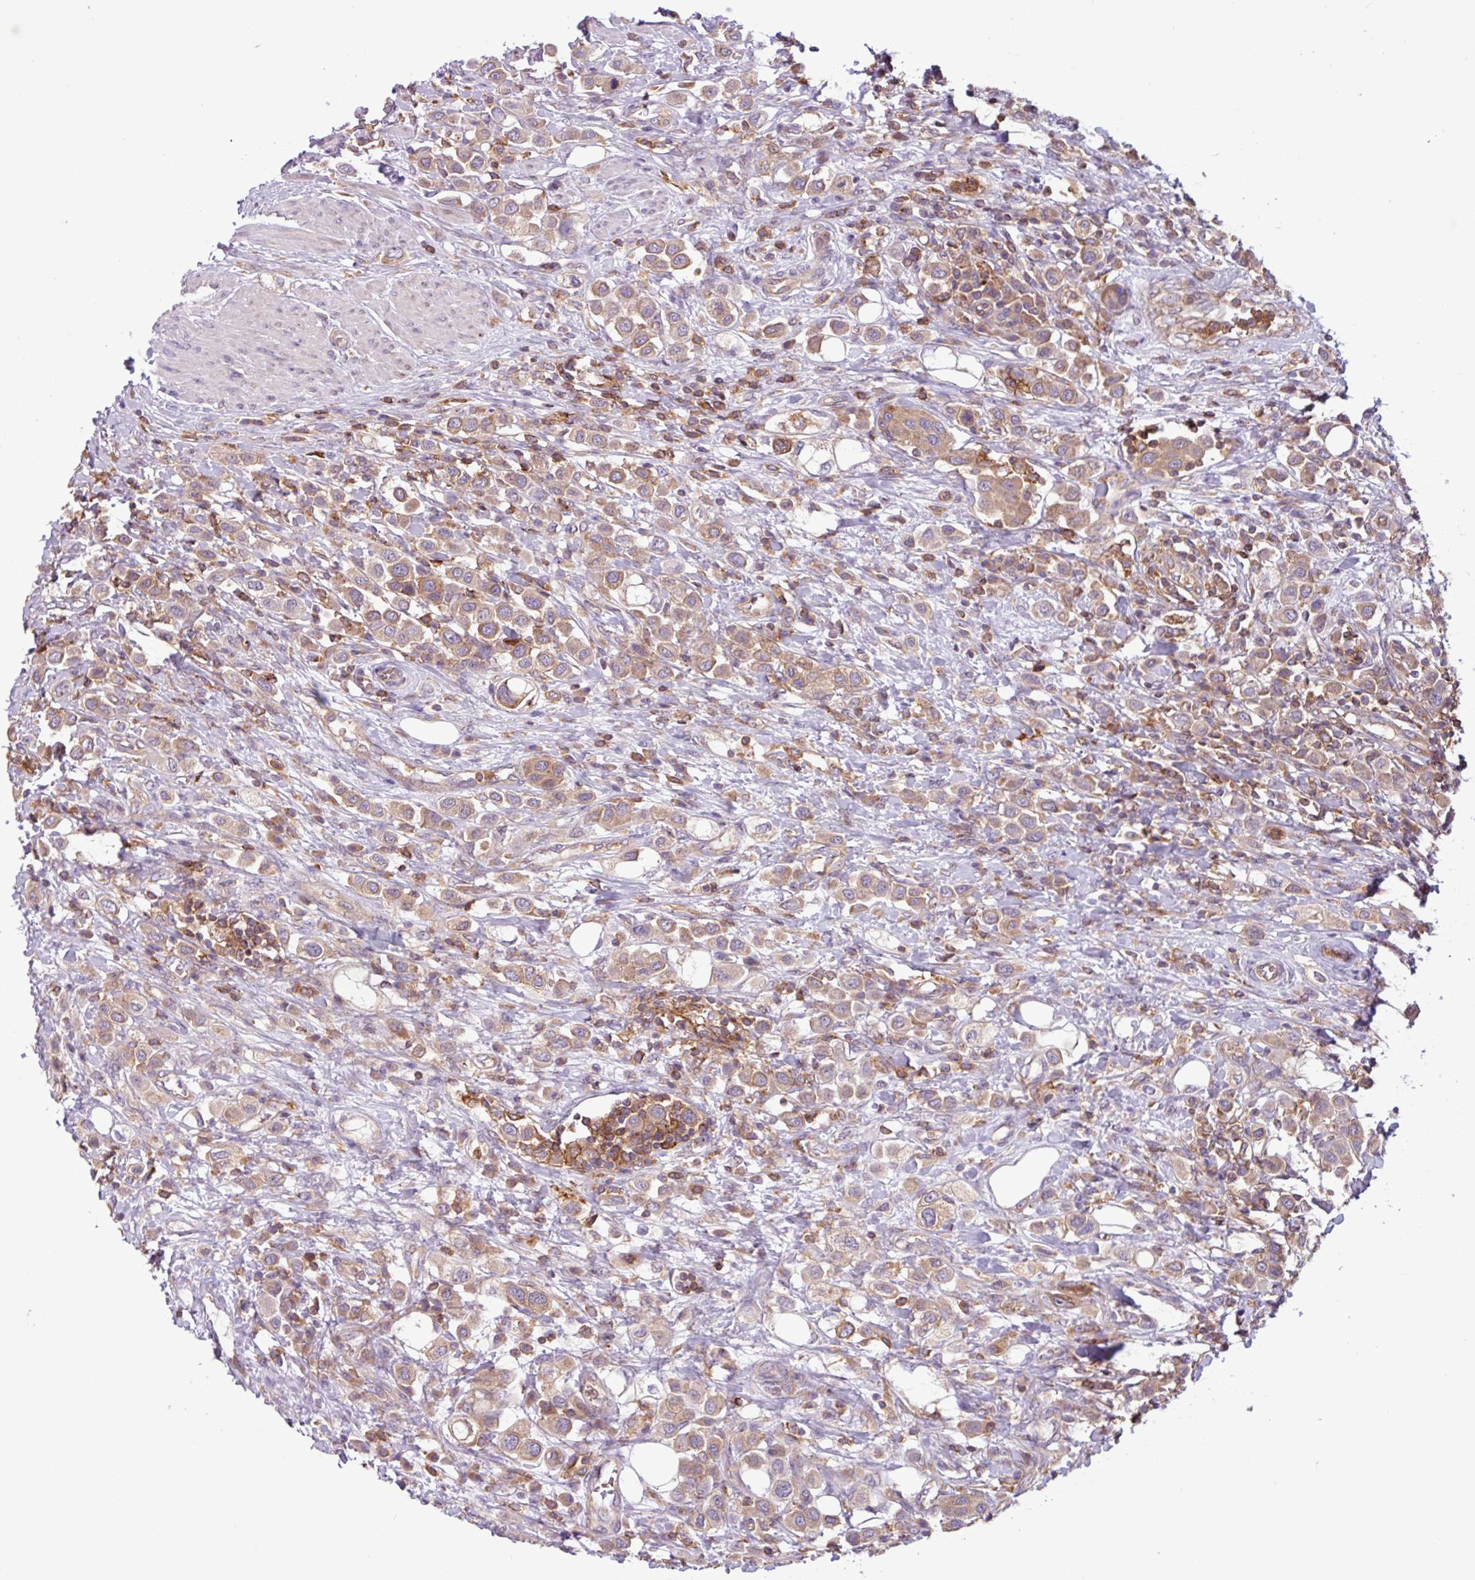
{"staining": {"intensity": "moderate", "quantity": ">75%", "location": "cytoplasmic/membranous"}, "tissue": "urothelial cancer", "cell_type": "Tumor cells", "image_type": "cancer", "snomed": [{"axis": "morphology", "description": "Urothelial carcinoma, High grade"}, {"axis": "topography", "description": "Urinary bladder"}], "caption": "Tumor cells display medium levels of moderate cytoplasmic/membranous positivity in about >75% of cells in human urothelial cancer.", "gene": "ACTR3", "patient": {"sex": "male", "age": 50}}